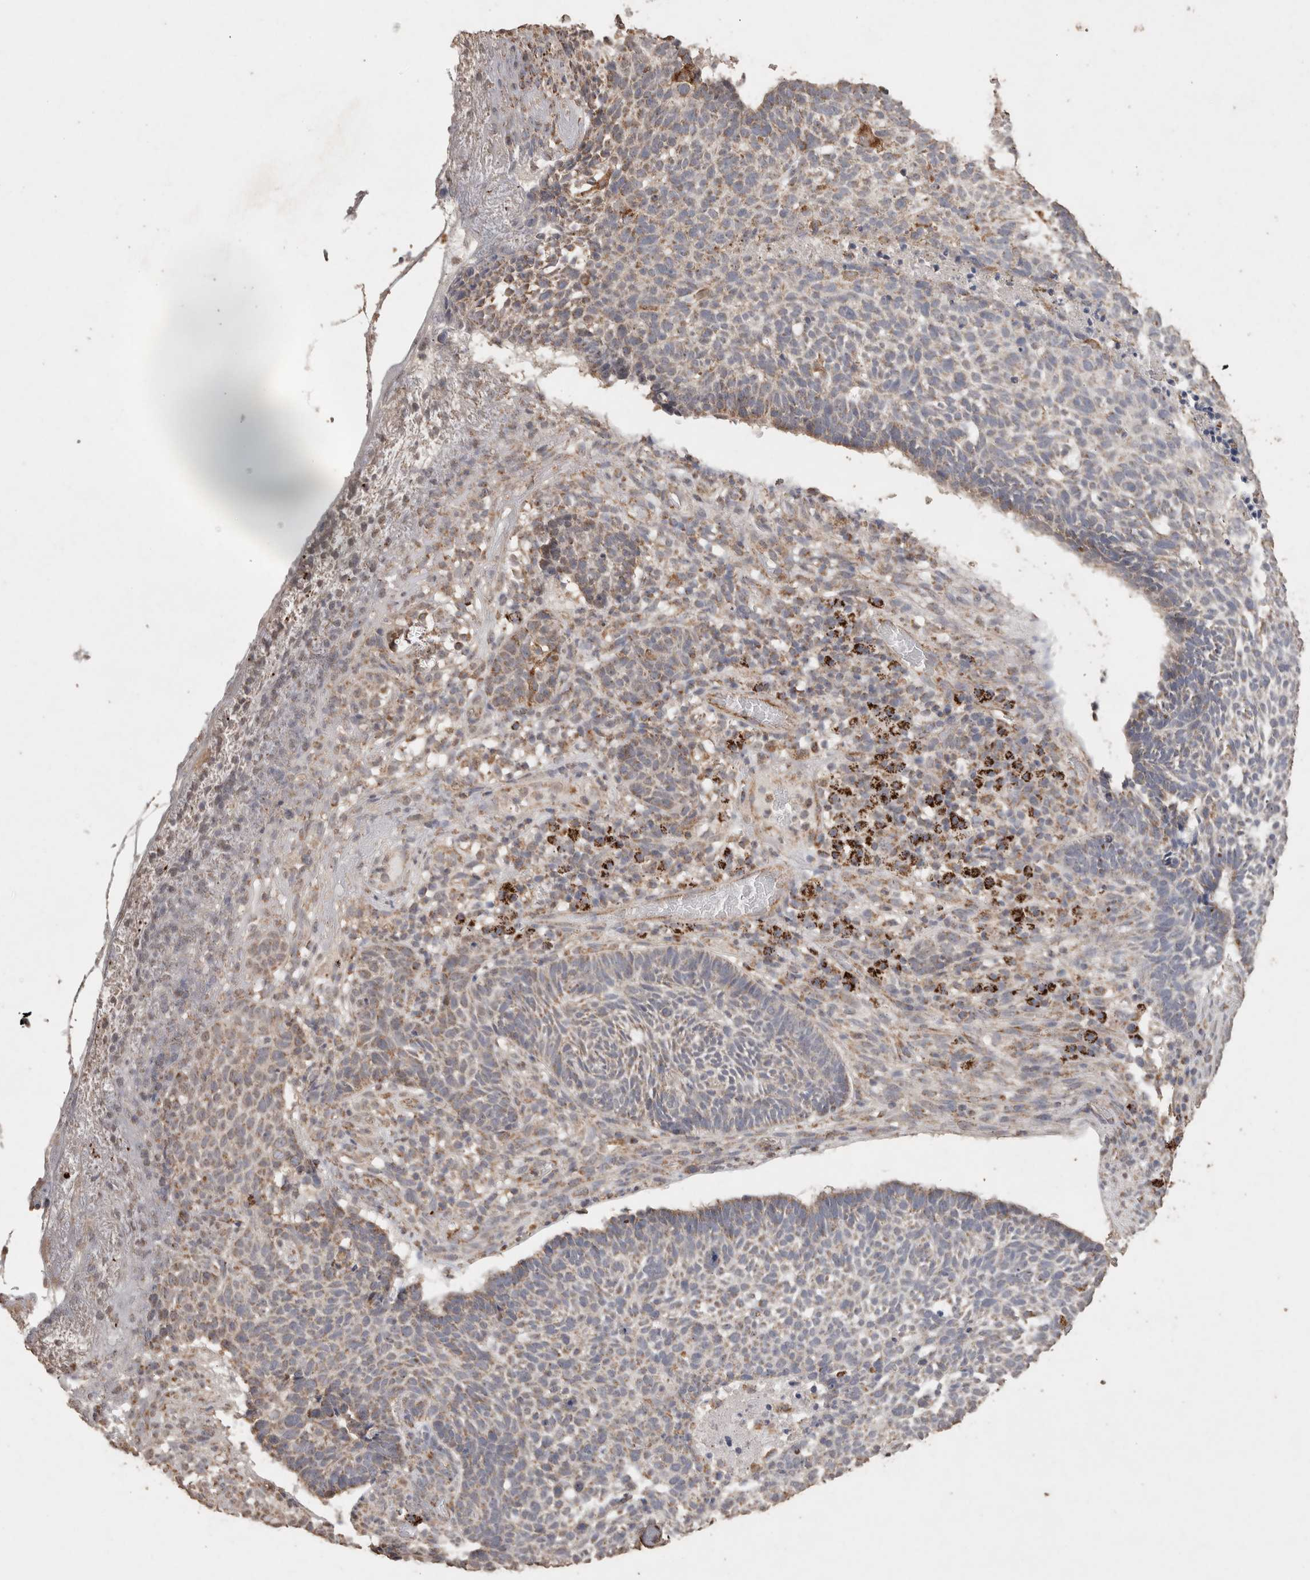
{"staining": {"intensity": "weak", "quantity": "25%-75%", "location": "cytoplasmic/membranous"}, "tissue": "skin cancer", "cell_type": "Tumor cells", "image_type": "cancer", "snomed": [{"axis": "morphology", "description": "Basal cell carcinoma"}, {"axis": "topography", "description": "Skin"}], "caption": "Brown immunohistochemical staining in skin cancer shows weak cytoplasmic/membranous expression in approximately 25%-75% of tumor cells.", "gene": "ACADM", "patient": {"sex": "male", "age": 85}}